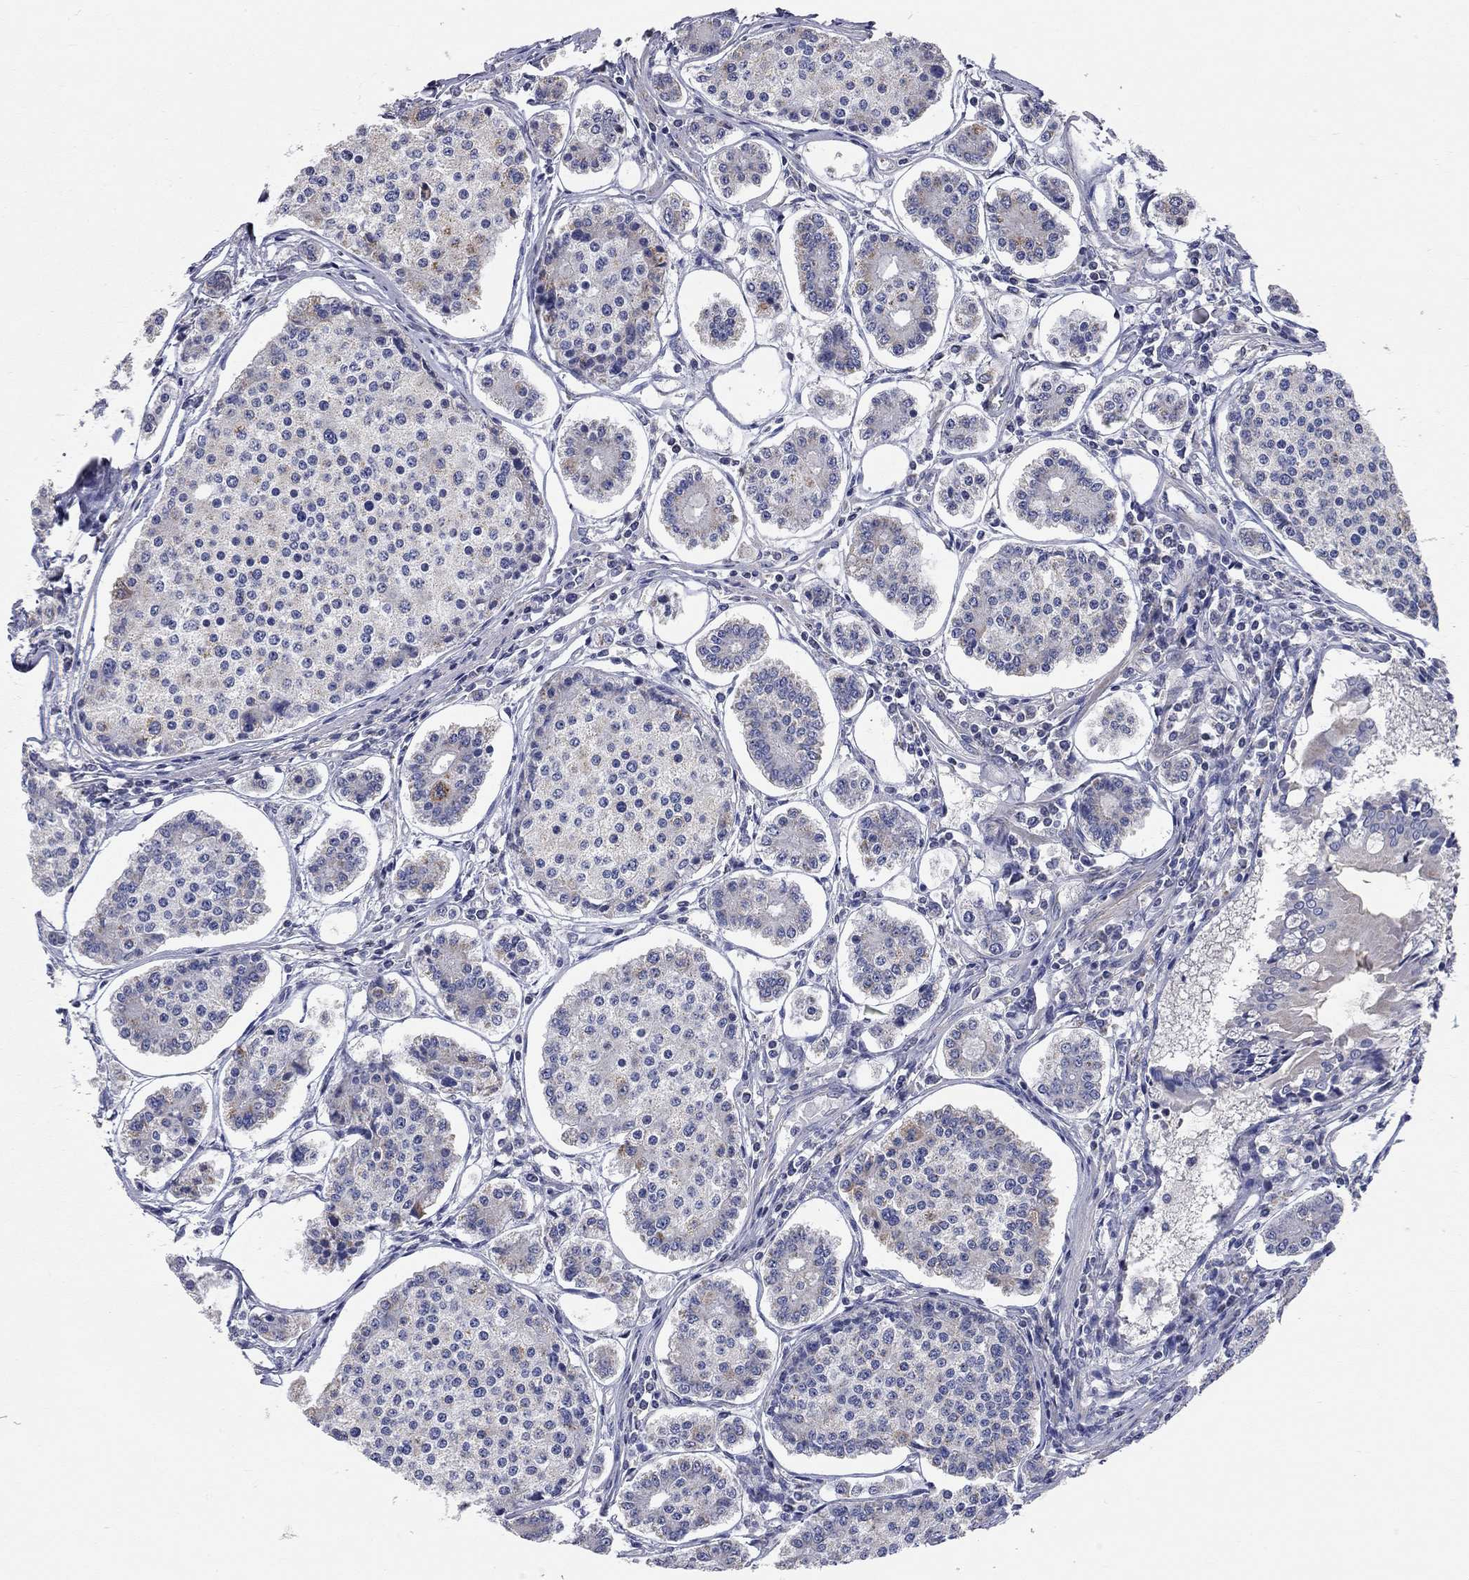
{"staining": {"intensity": "moderate", "quantity": "<25%", "location": "cytoplasmic/membranous"}, "tissue": "carcinoid", "cell_type": "Tumor cells", "image_type": "cancer", "snomed": [{"axis": "morphology", "description": "Carcinoid, malignant, NOS"}, {"axis": "topography", "description": "Small intestine"}], "caption": "Carcinoid tissue shows moderate cytoplasmic/membranous staining in approximately <25% of tumor cells, visualized by immunohistochemistry.", "gene": "CFAP161", "patient": {"sex": "female", "age": 65}}